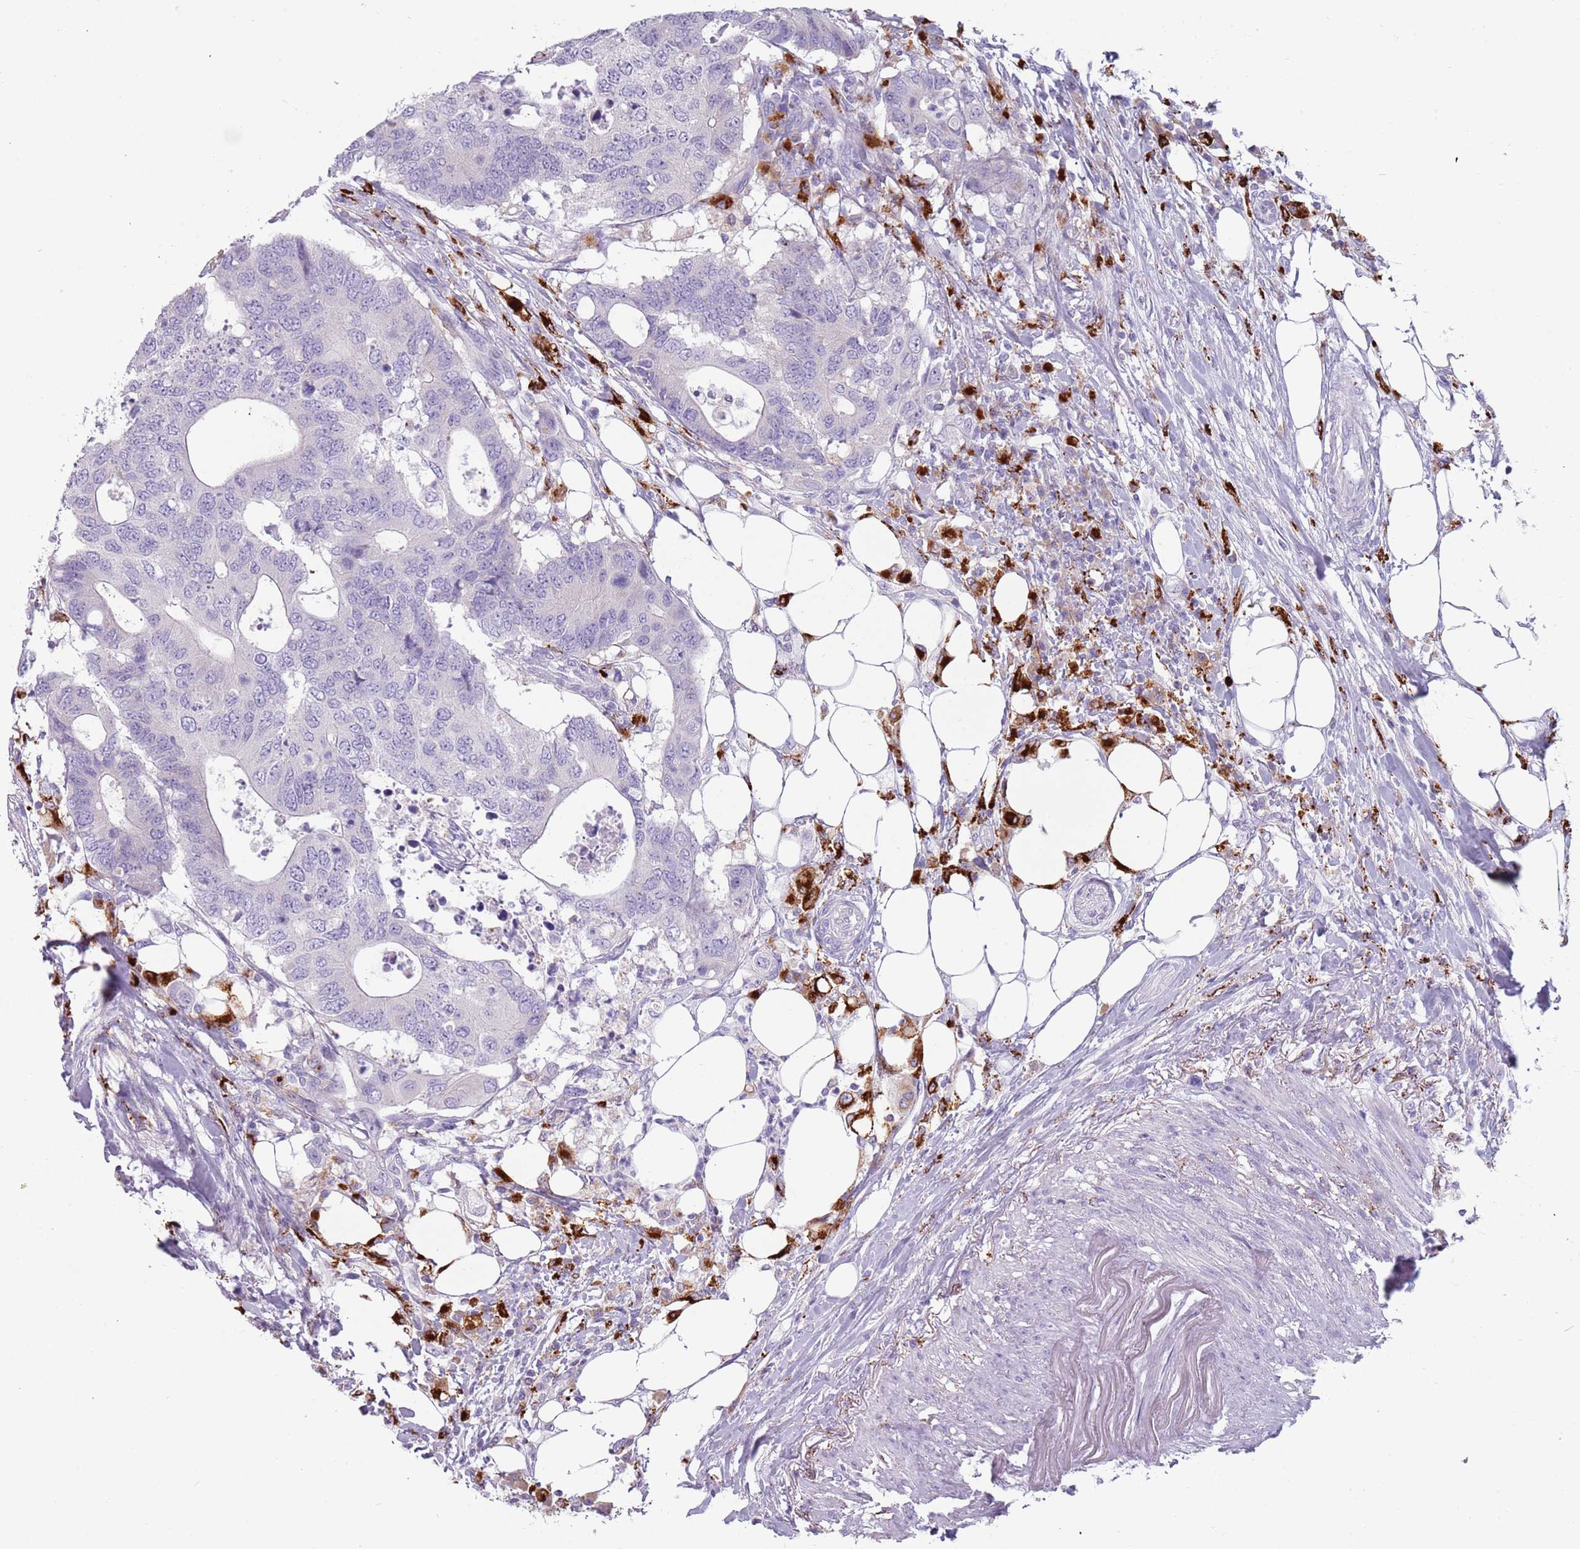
{"staining": {"intensity": "negative", "quantity": "none", "location": "none"}, "tissue": "colorectal cancer", "cell_type": "Tumor cells", "image_type": "cancer", "snomed": [{"axis": "morphology", "description": "Adenocarcinoma, NOS"}, {"axis": "topography", "description": "Colon"}], "caption": "A micrograph of human colorectal adenocarcinoma is negative for staining in tumor cells.", "gene": "NWD2", "patient": {"sex": "male", "age": 71}}